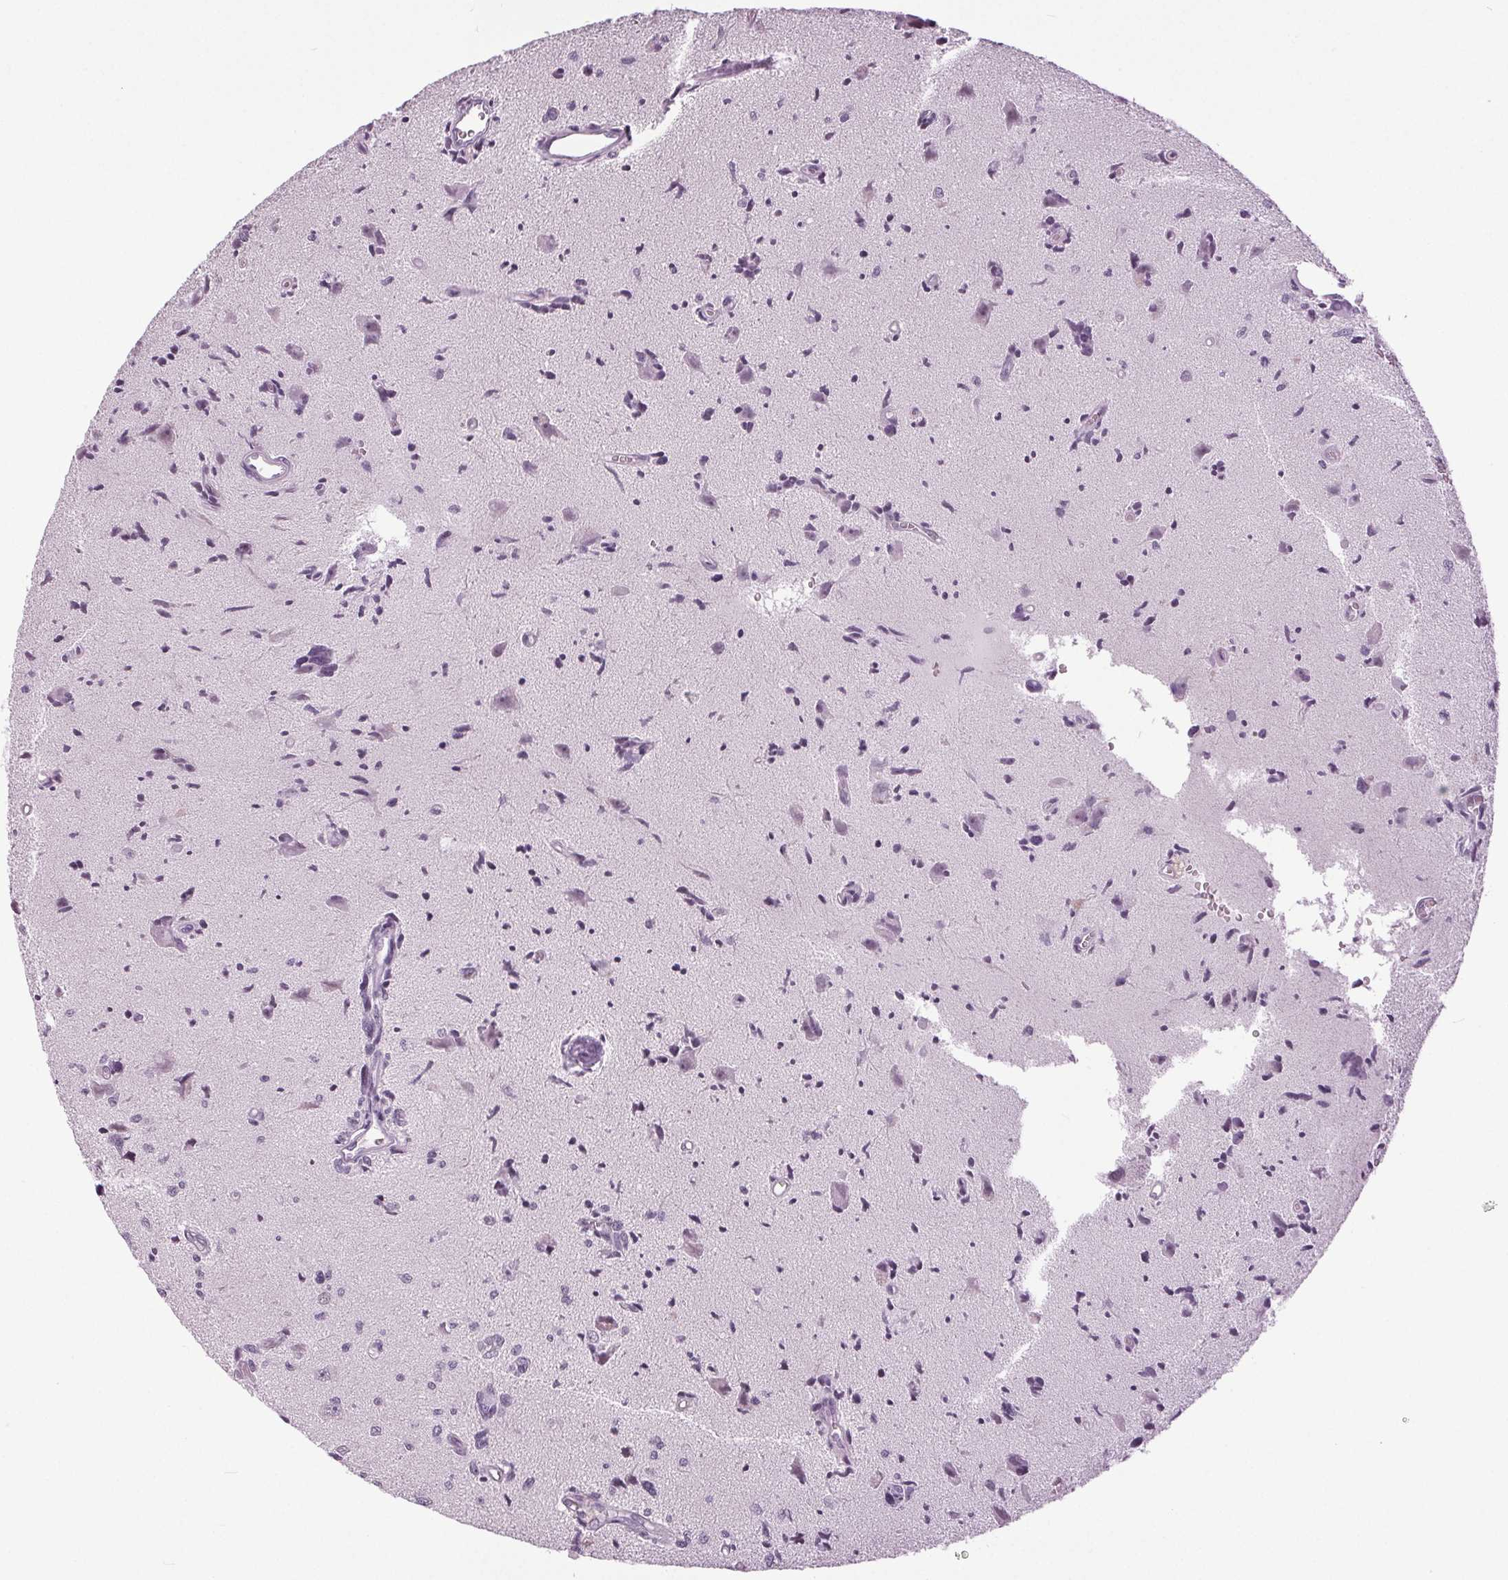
{"staining": {"intensity": "negative", "quantity": "none", "location": "none"}, "tissue": "glioma", "cell_type": "Tumor cells", "image_type": "cancer", "snomed": [{"axis": "morphology", "description": "Glioma, malignant, High grade"}, {"axis": "topography", "description": "Brain"}], "caption": "Protein analysis of malignant glioma (high-grade) reveals no significant expression in tumor cells.", "gene": "DNAH12", "patient": {"sex": "male", "age": 67}}